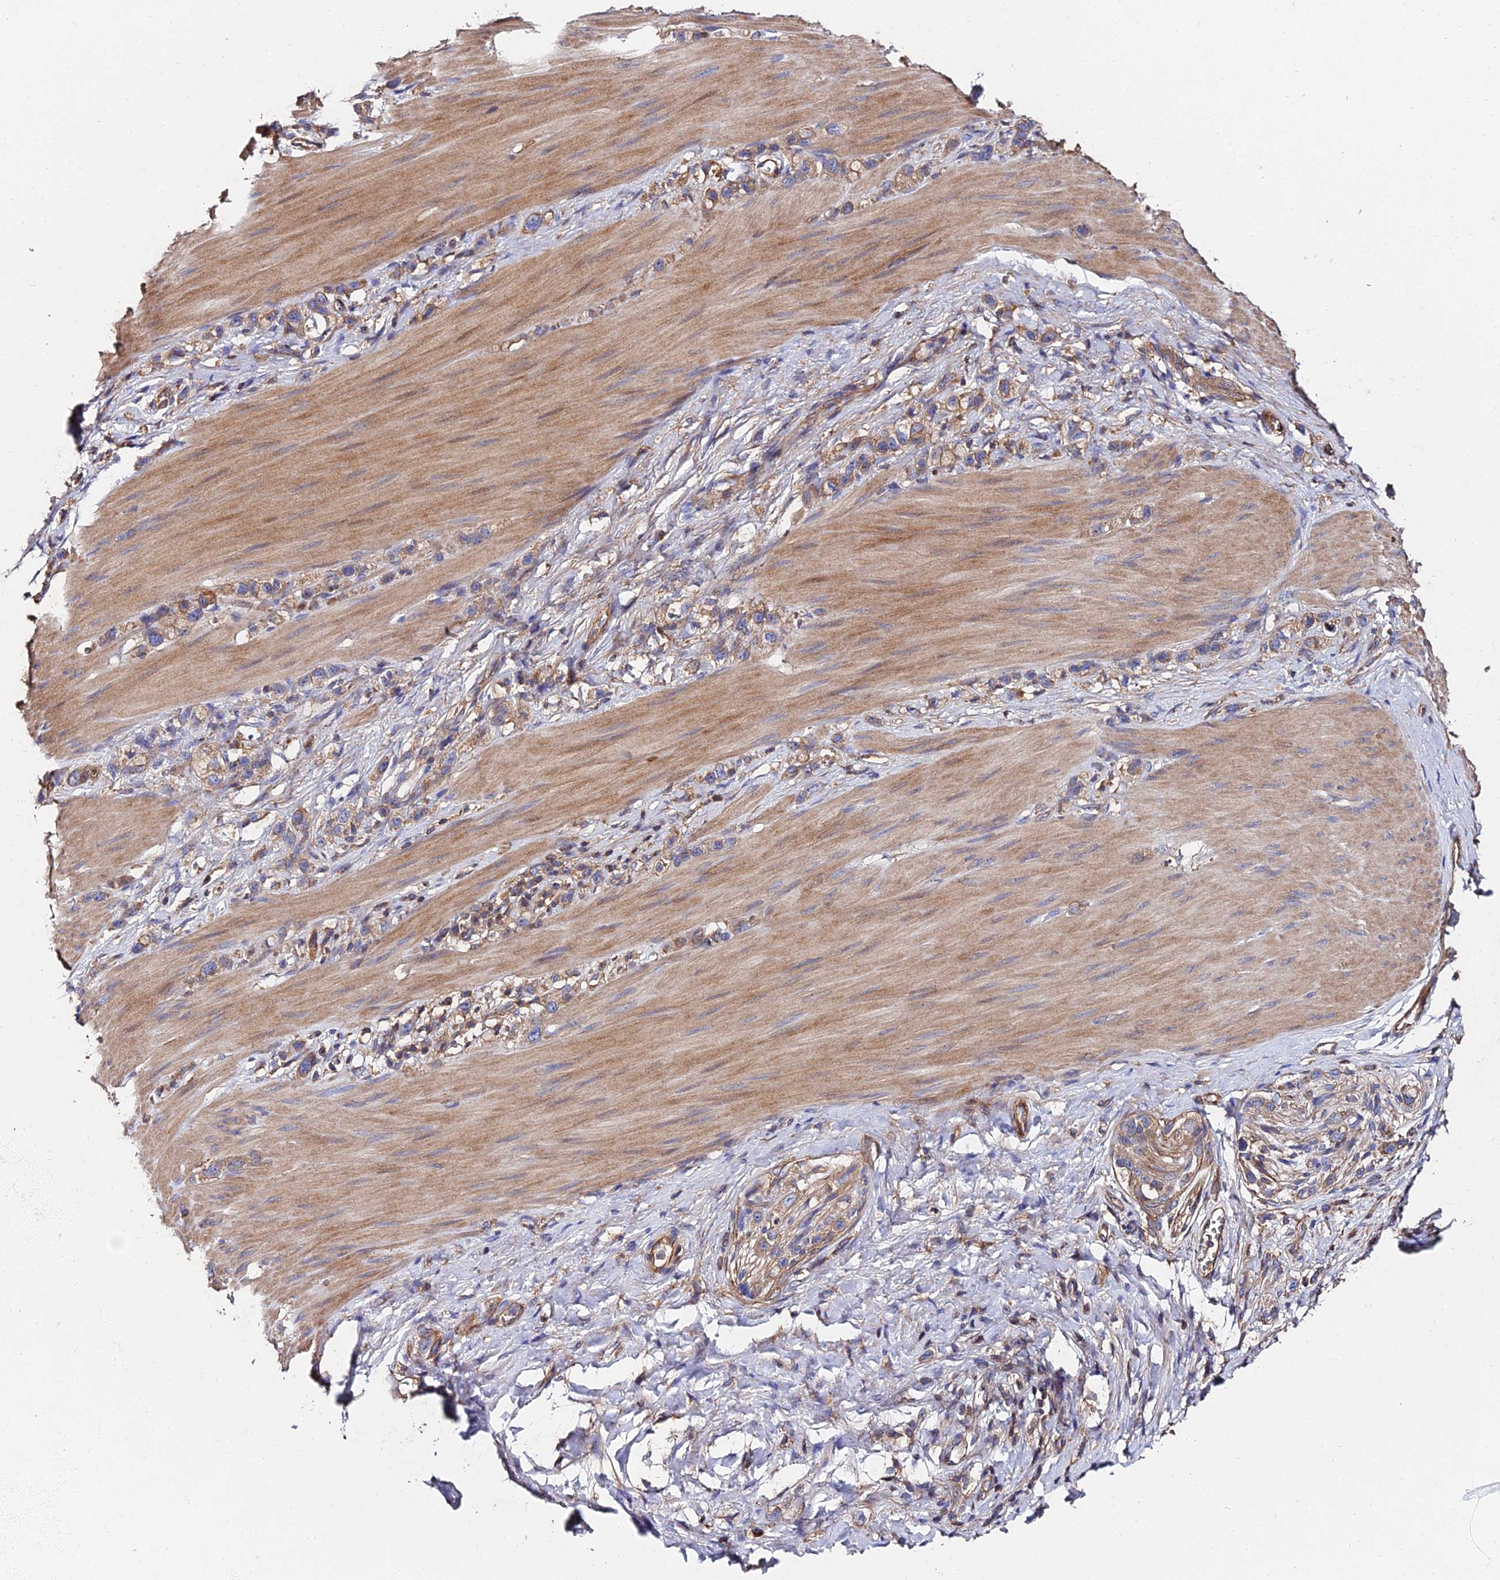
{"staining": {"intensity": "weak", "quantity": ">75%", "location": "cytoplasmic/membranous"}, "tissue": "stomach cancer", "cell_type": "Tumor cells", "image_type": "cancer", "snomed": [{"axis": "morphology", "description": "Adenocarcinoma, NOS"}, {"axis": "topography", "description": "Stomach"}], "caption": "A brown stain shows weak cytoplasmic/membranous positivity of a protein in stomach adenocarcinoma tumor cells.", "gene": "EXT1", "patient": {"sex": "female", "age": 65}}